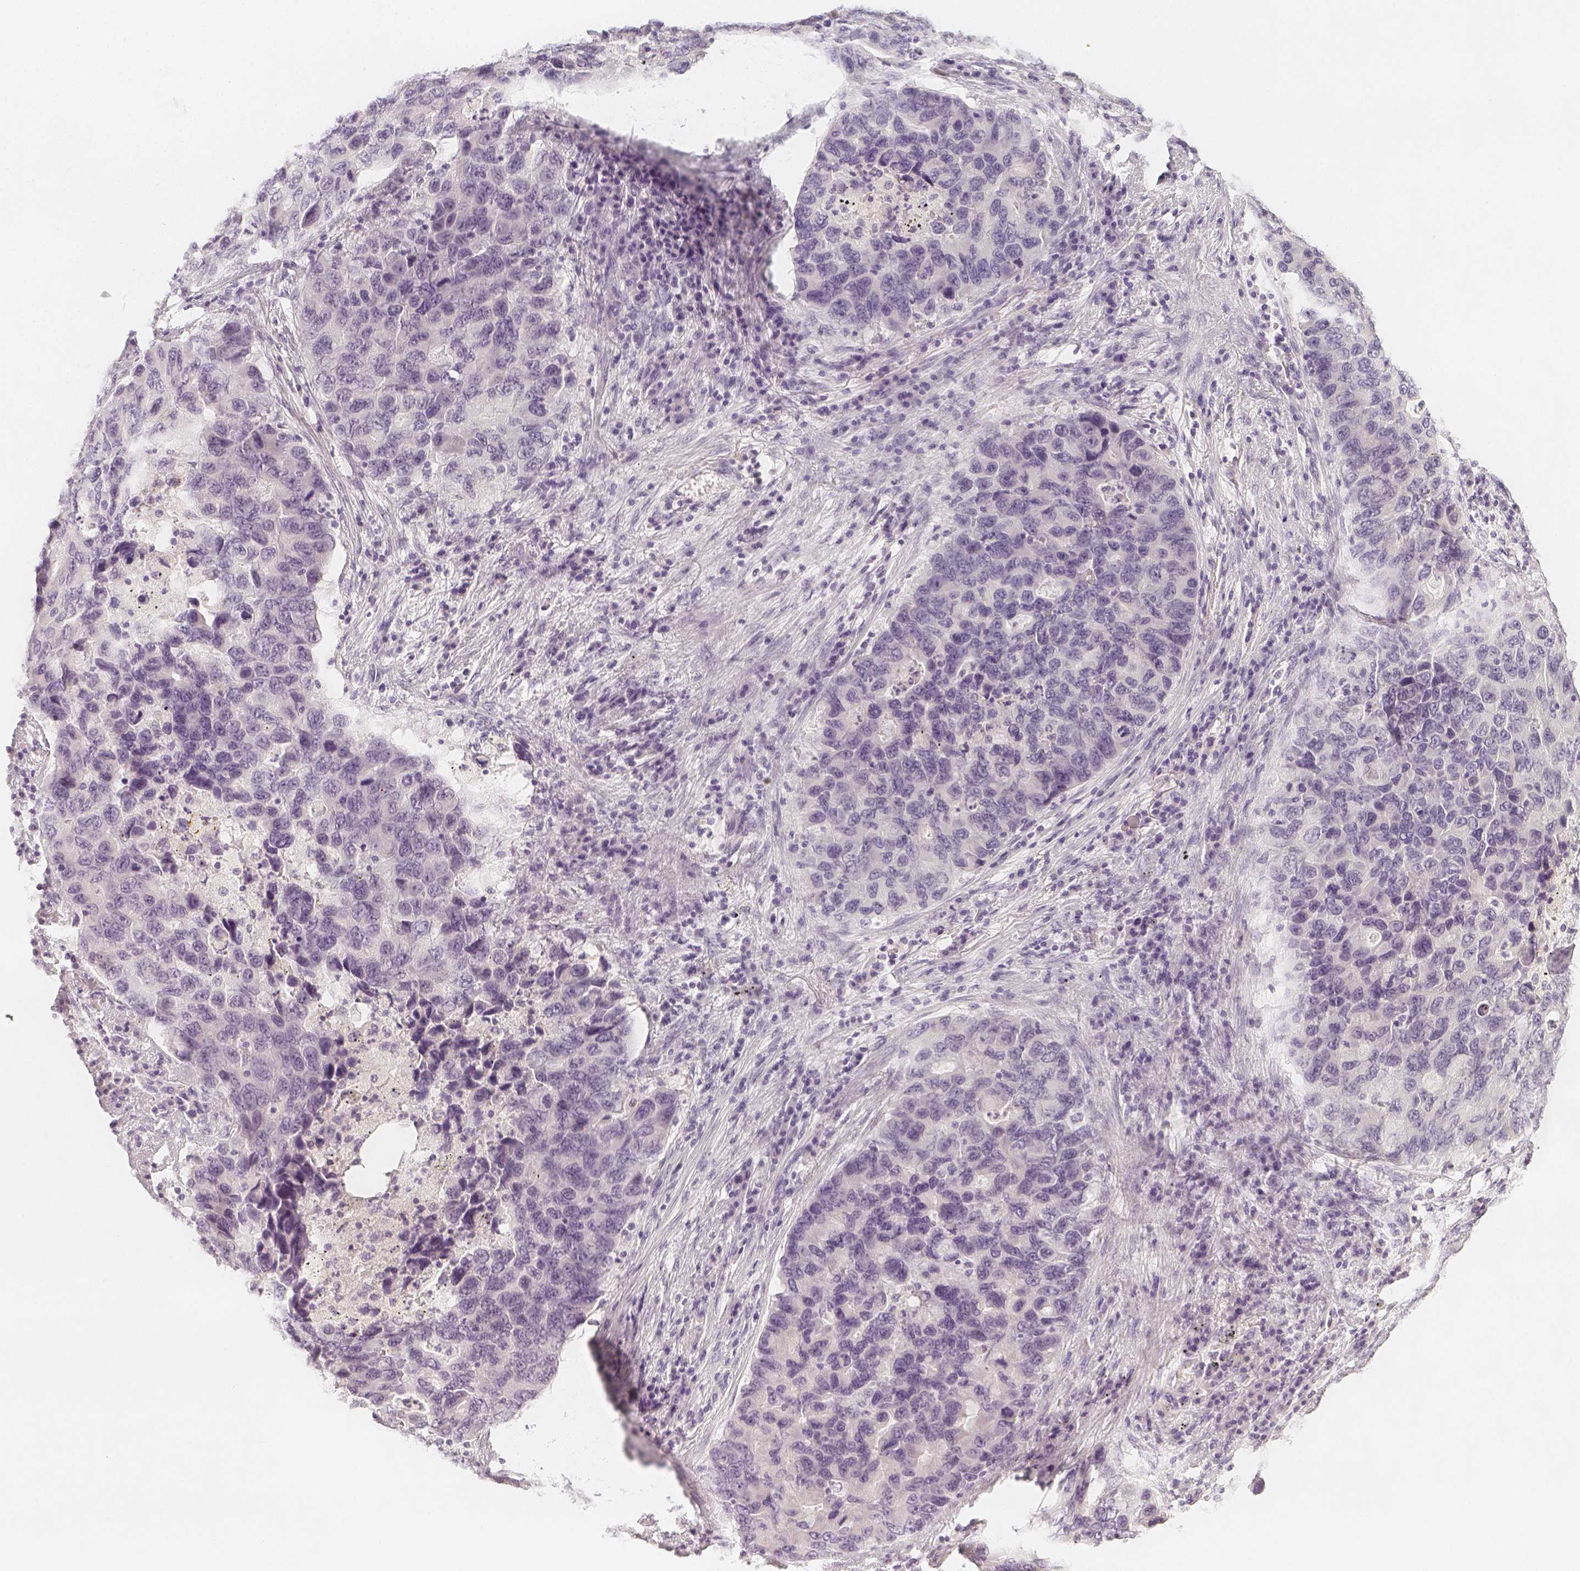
{"staining": {"intensity": "negative", "quantity": "none", "location": "none"}, "tissue": "lung cancer", "cell_type": "Tumor cells", "image_type": "cancer", "snomed": [{"axis": "morphology", "description": "Adenocarcinoma, NOS"}, {"axis": "morphology", "description": "Adenocarcinoma, metastatic, NOS"}, {"axis": "topography", "description": "Lymph node"}, {"axis": "topography", "description": "Lung"}], "caption": "High power microscopy micrograph of an IHC histopathology image of adenocarcinoma (lung), revealing no significant expression in tumor cells. (DAB (3,3'-diaminobenzidine) immunohistochemistry (IHC), high magnification).", "gene": "SLC18A1", "patient": {"sex": "female", "age": 54}}